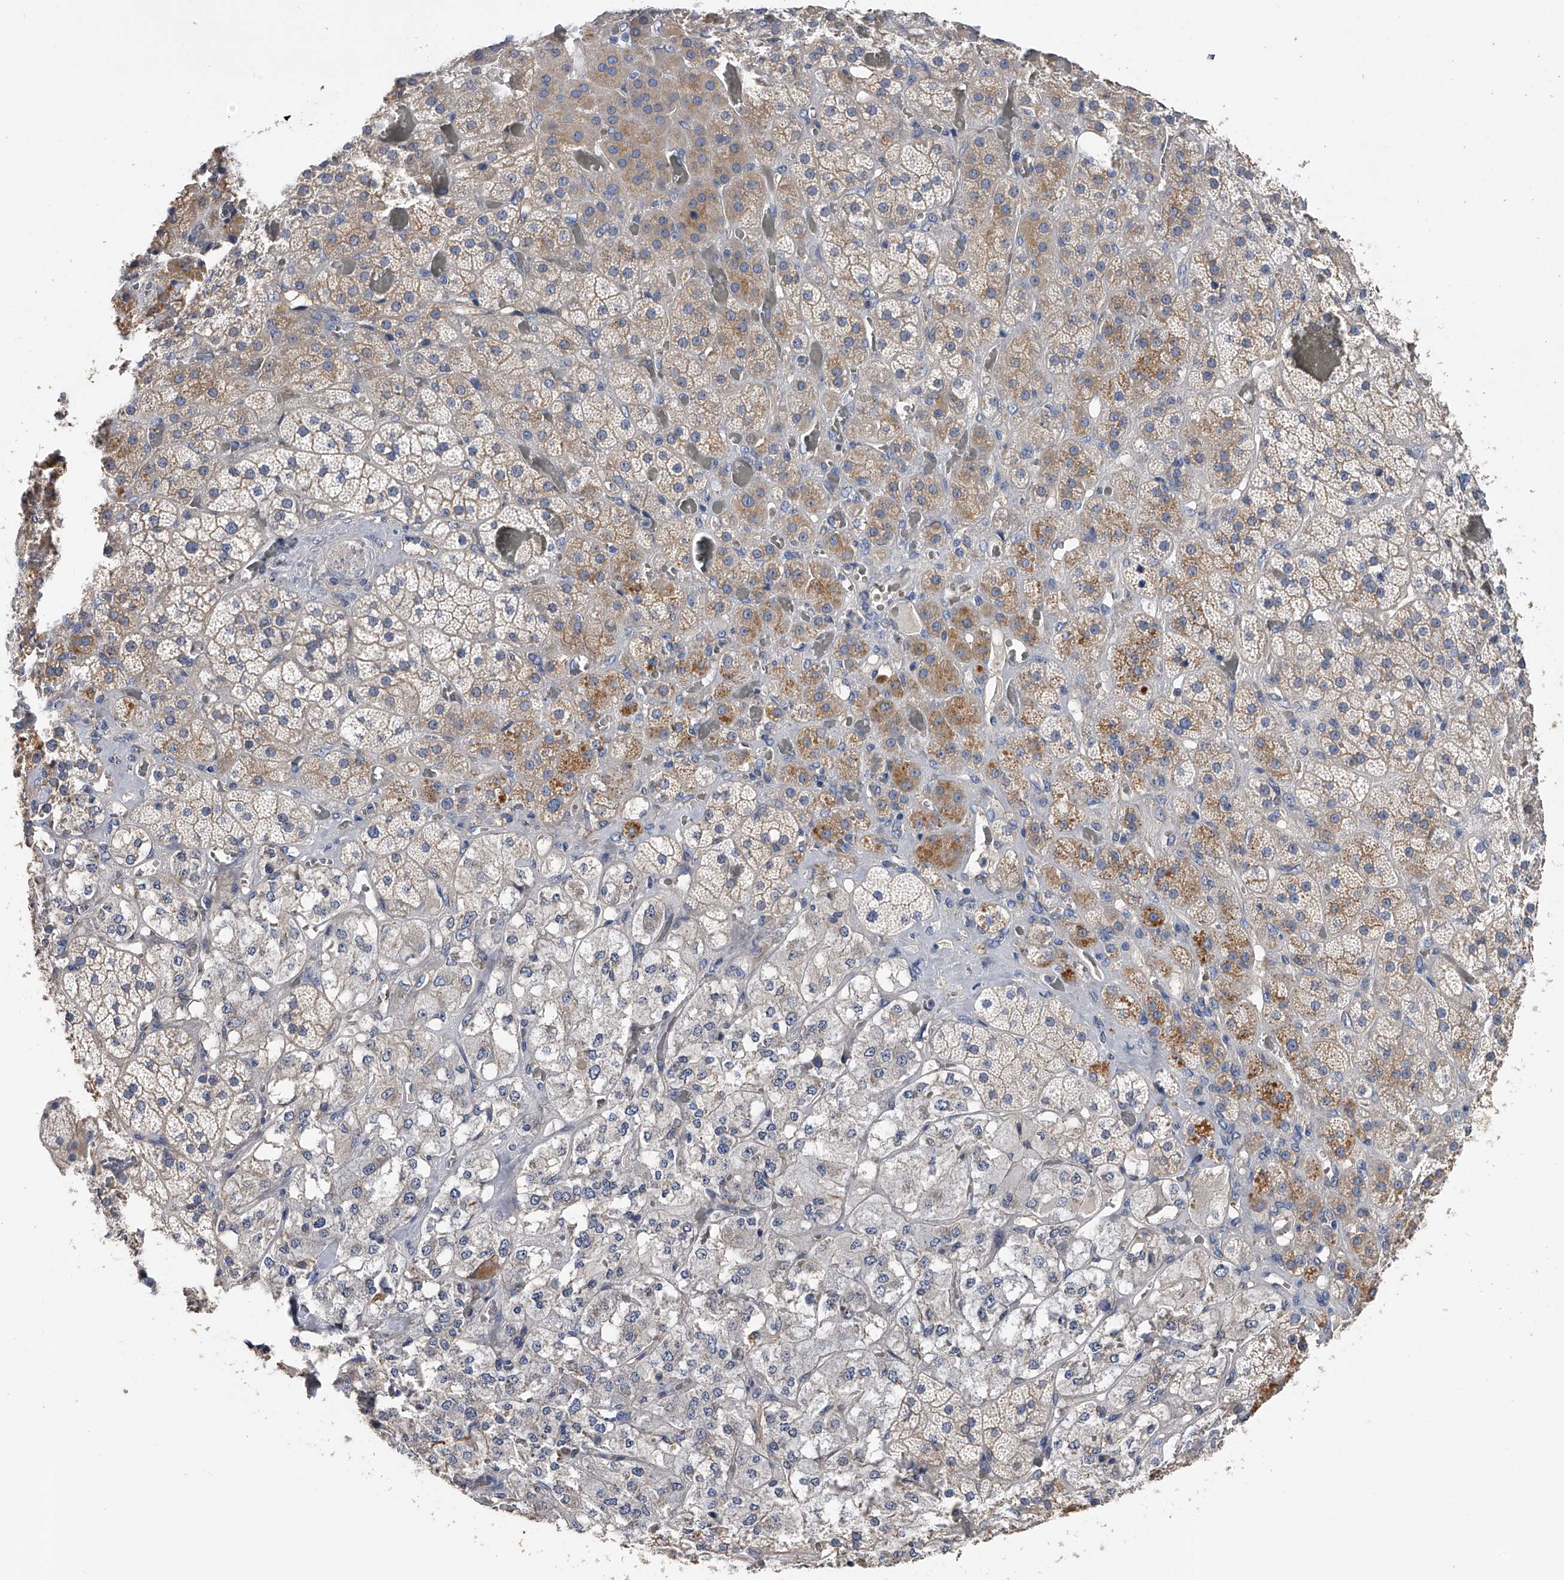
{"staining": {"intensity": "moderate", "quantity": "<25%", "location": "cytoplasmic/membranous"}, "tissue": "adrenal gland", "cell_type": "Glandular cells", "image_type": "normal", "snomed": [{"axis": "morphology", "description": "Normal tissue, NOS"}, {"axis": "topography", "description": "Adrenal gland"}], "caption": "Immunohistochemistry (IHC) histopathology image of normal human adrenal gland stained for a protein (brown), which demonstrates low levels of moderate cytoplasmic/membranous staining in about <25% of glandular cells.", "gene": "RWDD2A", "patient": {"sex": "male", "age": 57}}